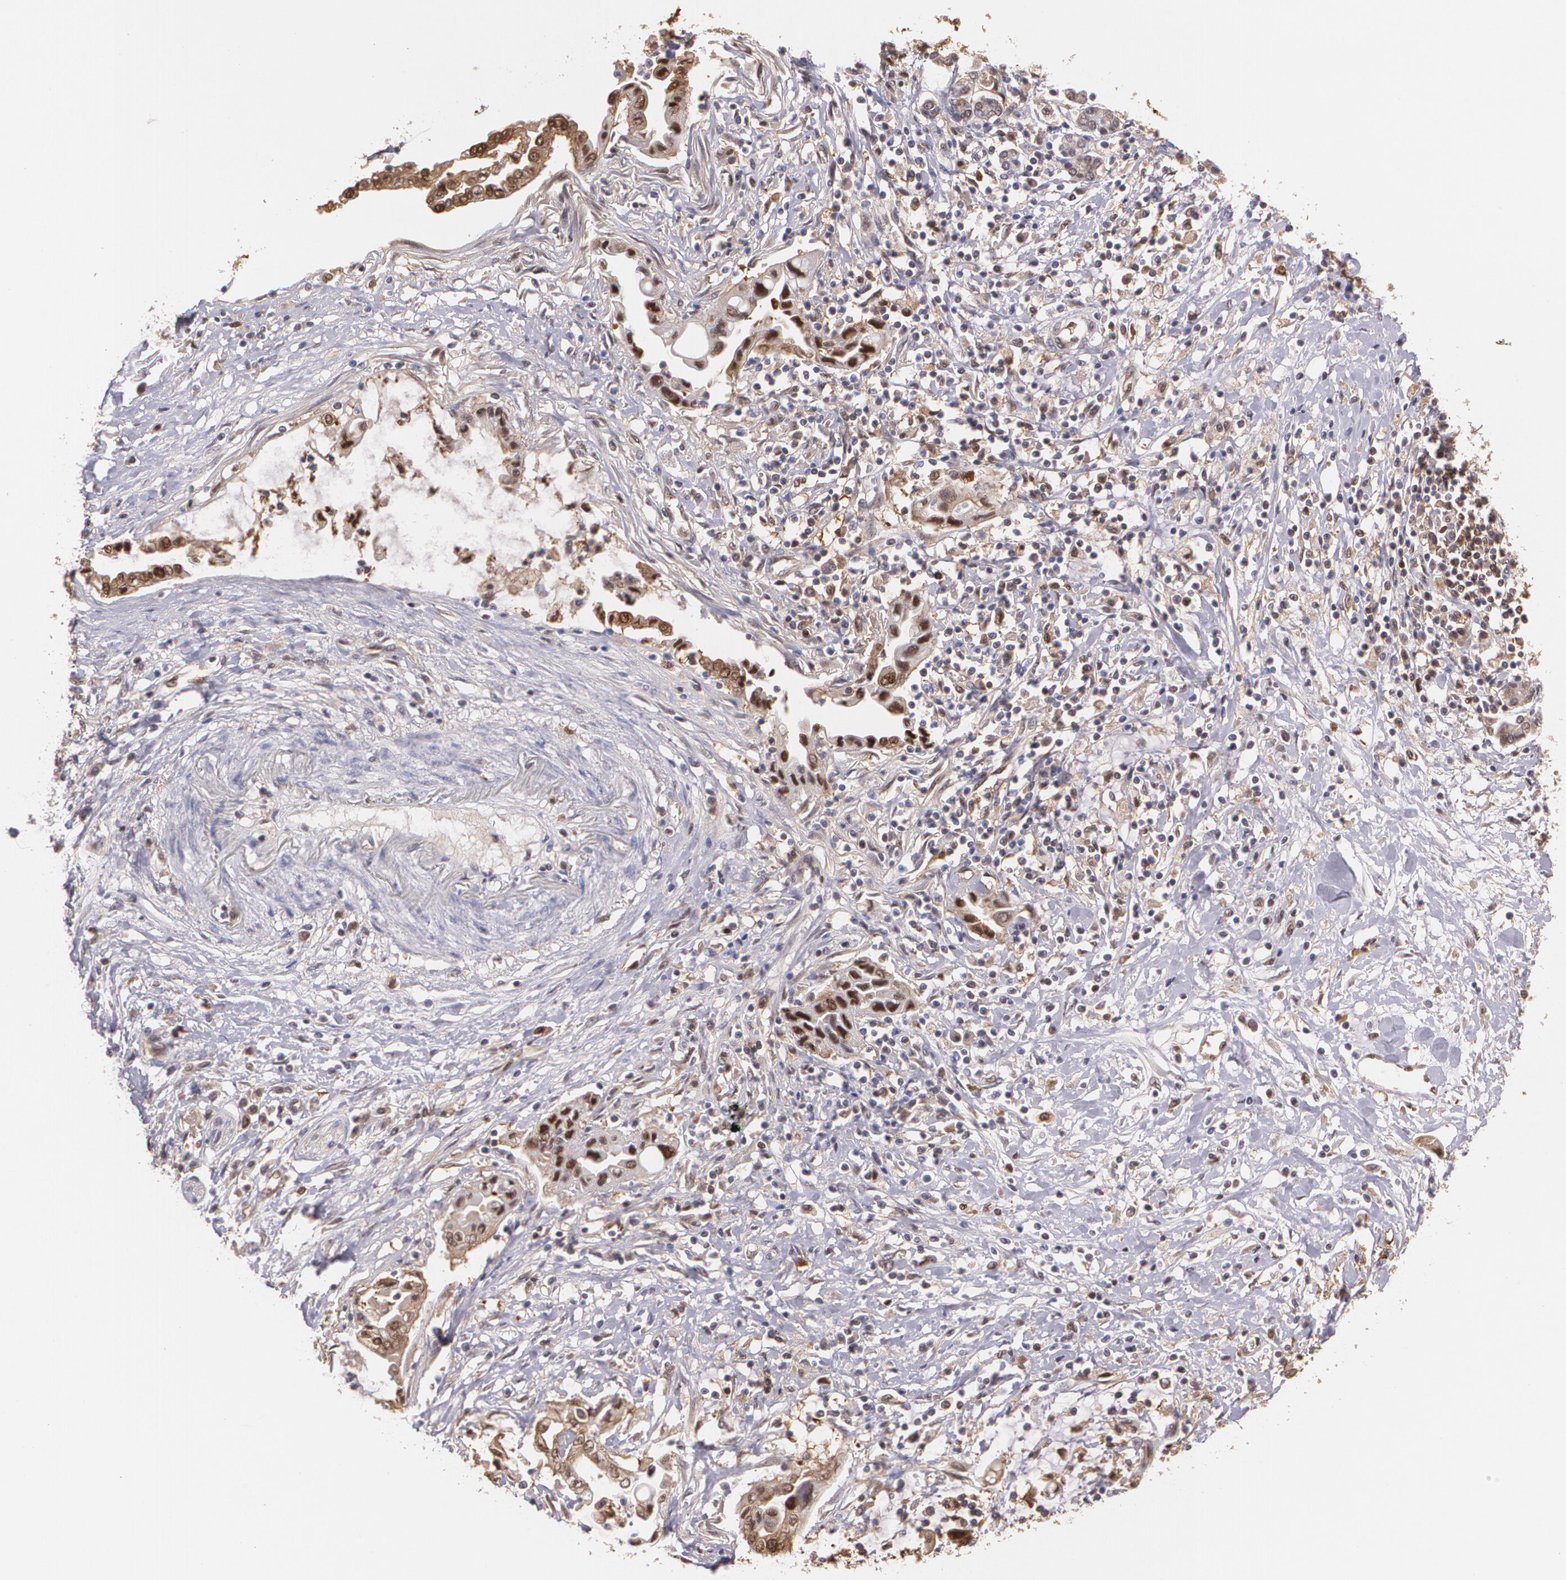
{"staining": {"intensity": "strong", "quantity": ">75%", "location": "cytoplasmic/membranous,nuclear"}, "tissue": "pancreatic cancer", "cell_type": "Tumor cells", "image_type": "cancer", "snomed": [{"axis": "morphology", "description": "Adenocarcinoma, NOS"}, {"axis": "topography", "description": "Pancreas"}], "caption": "Immunohistochemistry (IHC) staining of pancreatic adenocarcinoma, which demonstrates high levels of strong cytoplasmic/membranous and nuclear expression in about >75% of tumor cells indicating strong cytoplasmic/membranous and nuclear protein expression. The staining was performed using DAB (brown) for protein detection and nuclei were counterstained in hematoxylin (blue).", "gene": "HSPH1", "patient": {"sex": "female", "age": 57}}